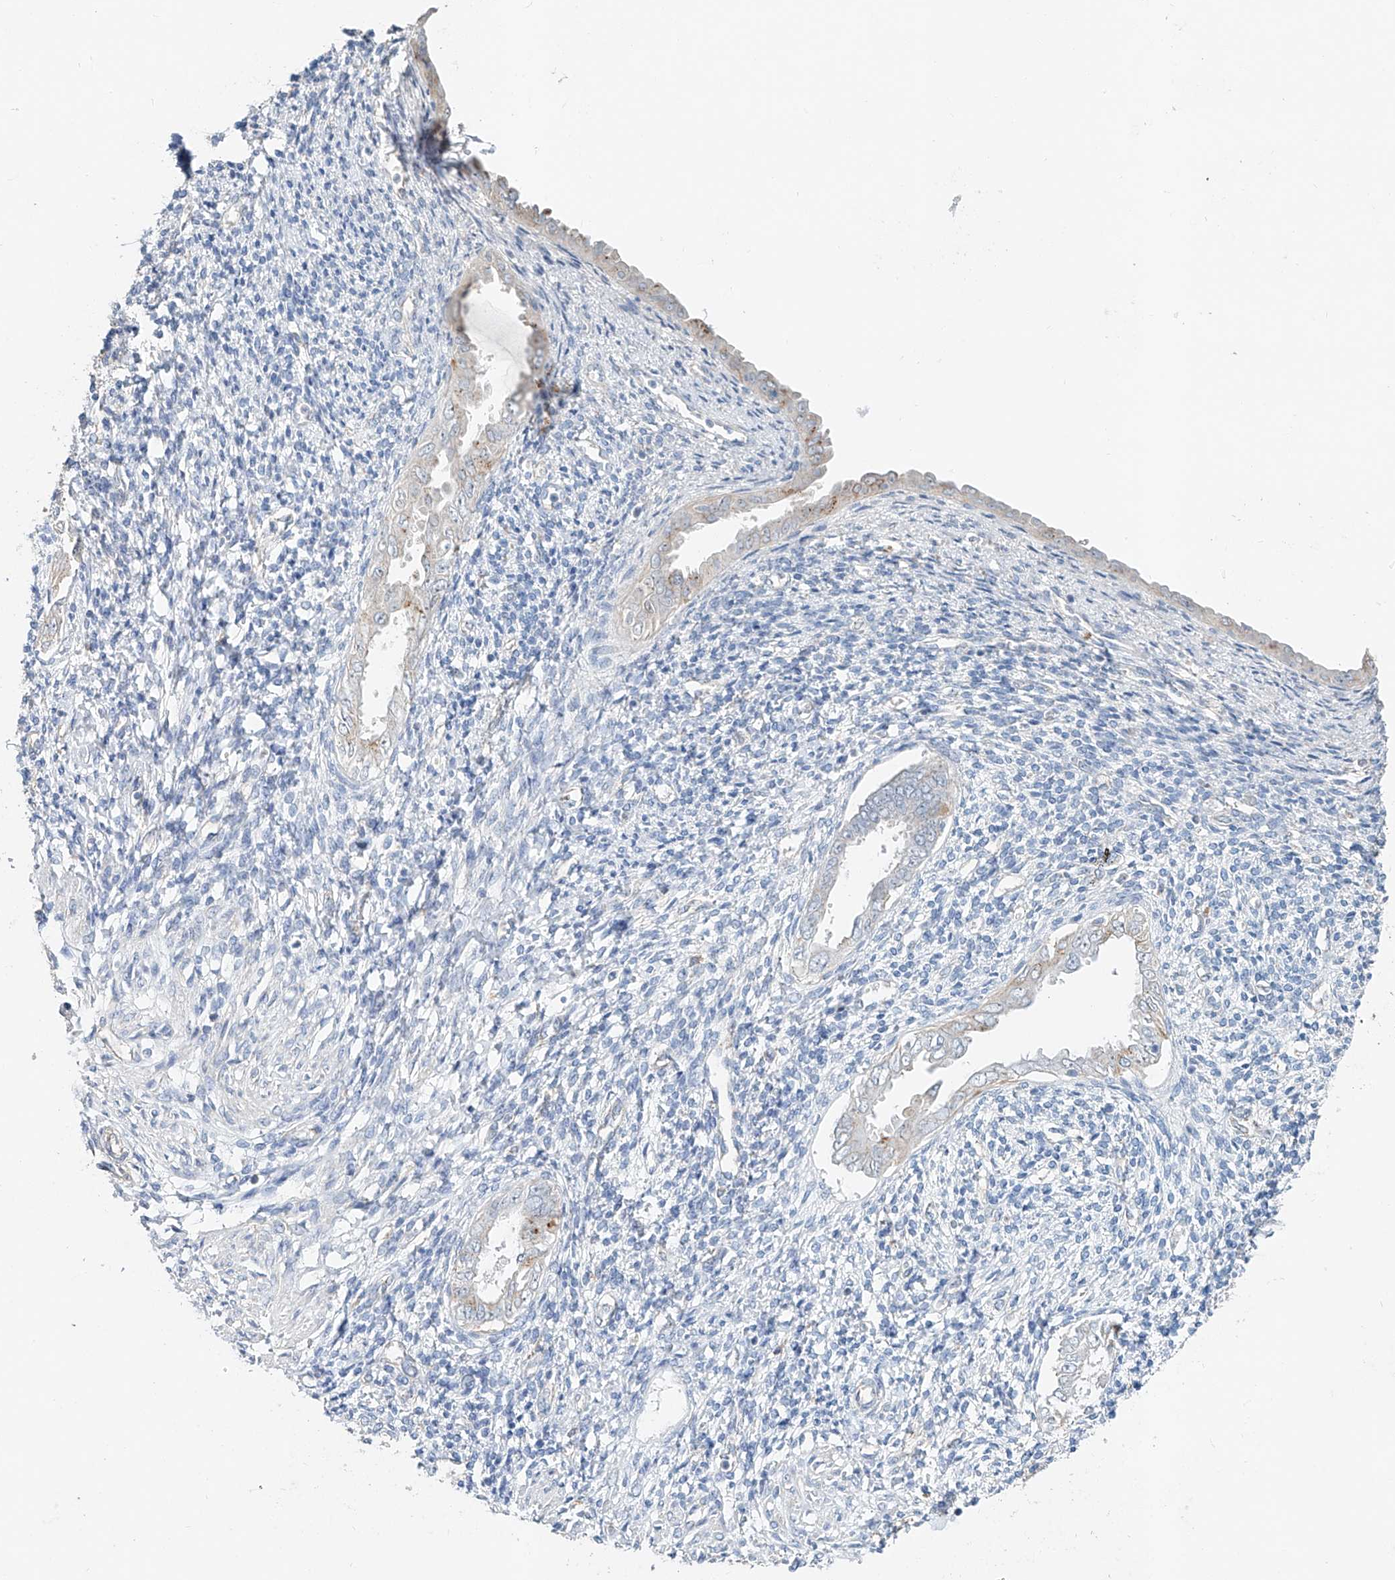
{"staining": {"intensity": "negative", "quantity": "none", "location": "none"}, "tissue": "endometrium", "cell_type": "Cells in endometrial stroma", "image_type": "normal", "snomed": [{"axis": "morphology", "description": "Normal tissue, NOS"}, {"axis": "topography", "description": "Endometrium"}], "caption": "Endometrium was stained to show a protein in brown. There is no significant positivity in cells in endometrial stroma. Brightfield microscopy of immunohistochemistry (IHC) stained with DAB (brown) and hematoxylin (blue), captured at high magnification.", "gene": "TRIM47", "patient": {"sex": "female", "age": 66}}